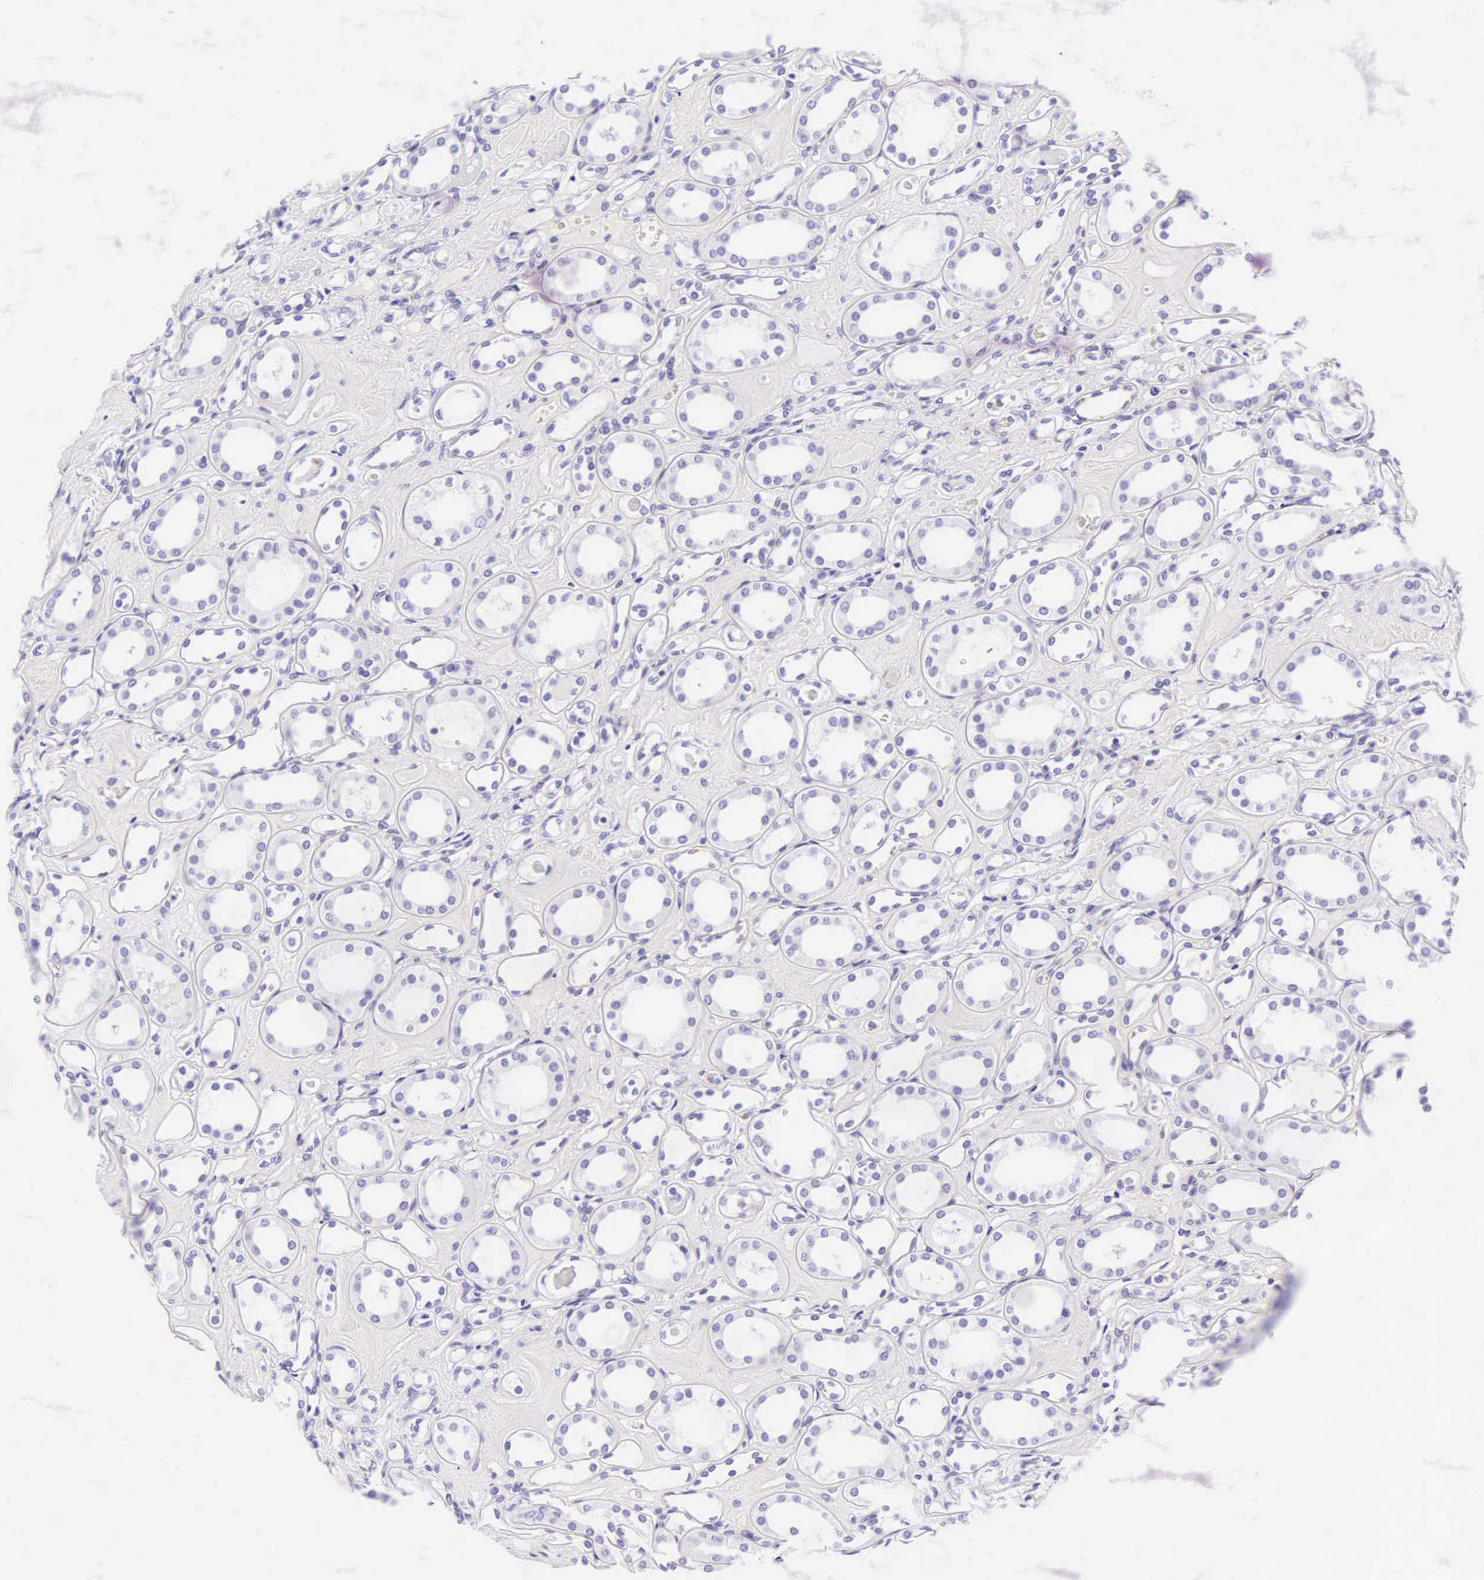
{"staining": {"intensity": "negative", "quantity": "none", "location": "none"}, "tissue": "kidney", "cell_type": "Cells in glomeruli", "image_type": "normal", "snomed": [{"axis": "morphology", "description": "Normal tissue, NOS"}, {"axis": "topography", "description": "Kidney"}], "caption": "Kidney was stained to show a protein in brown. There is no significant staining in cells in glomeruli. The staining is performed using DAB (3,3'-diaminobenzidine) brown chromogen with nuclei counter-stained in using hematoxylin.", "gene": "CD1A", "patient": {"sex": "male", "age": 61}}